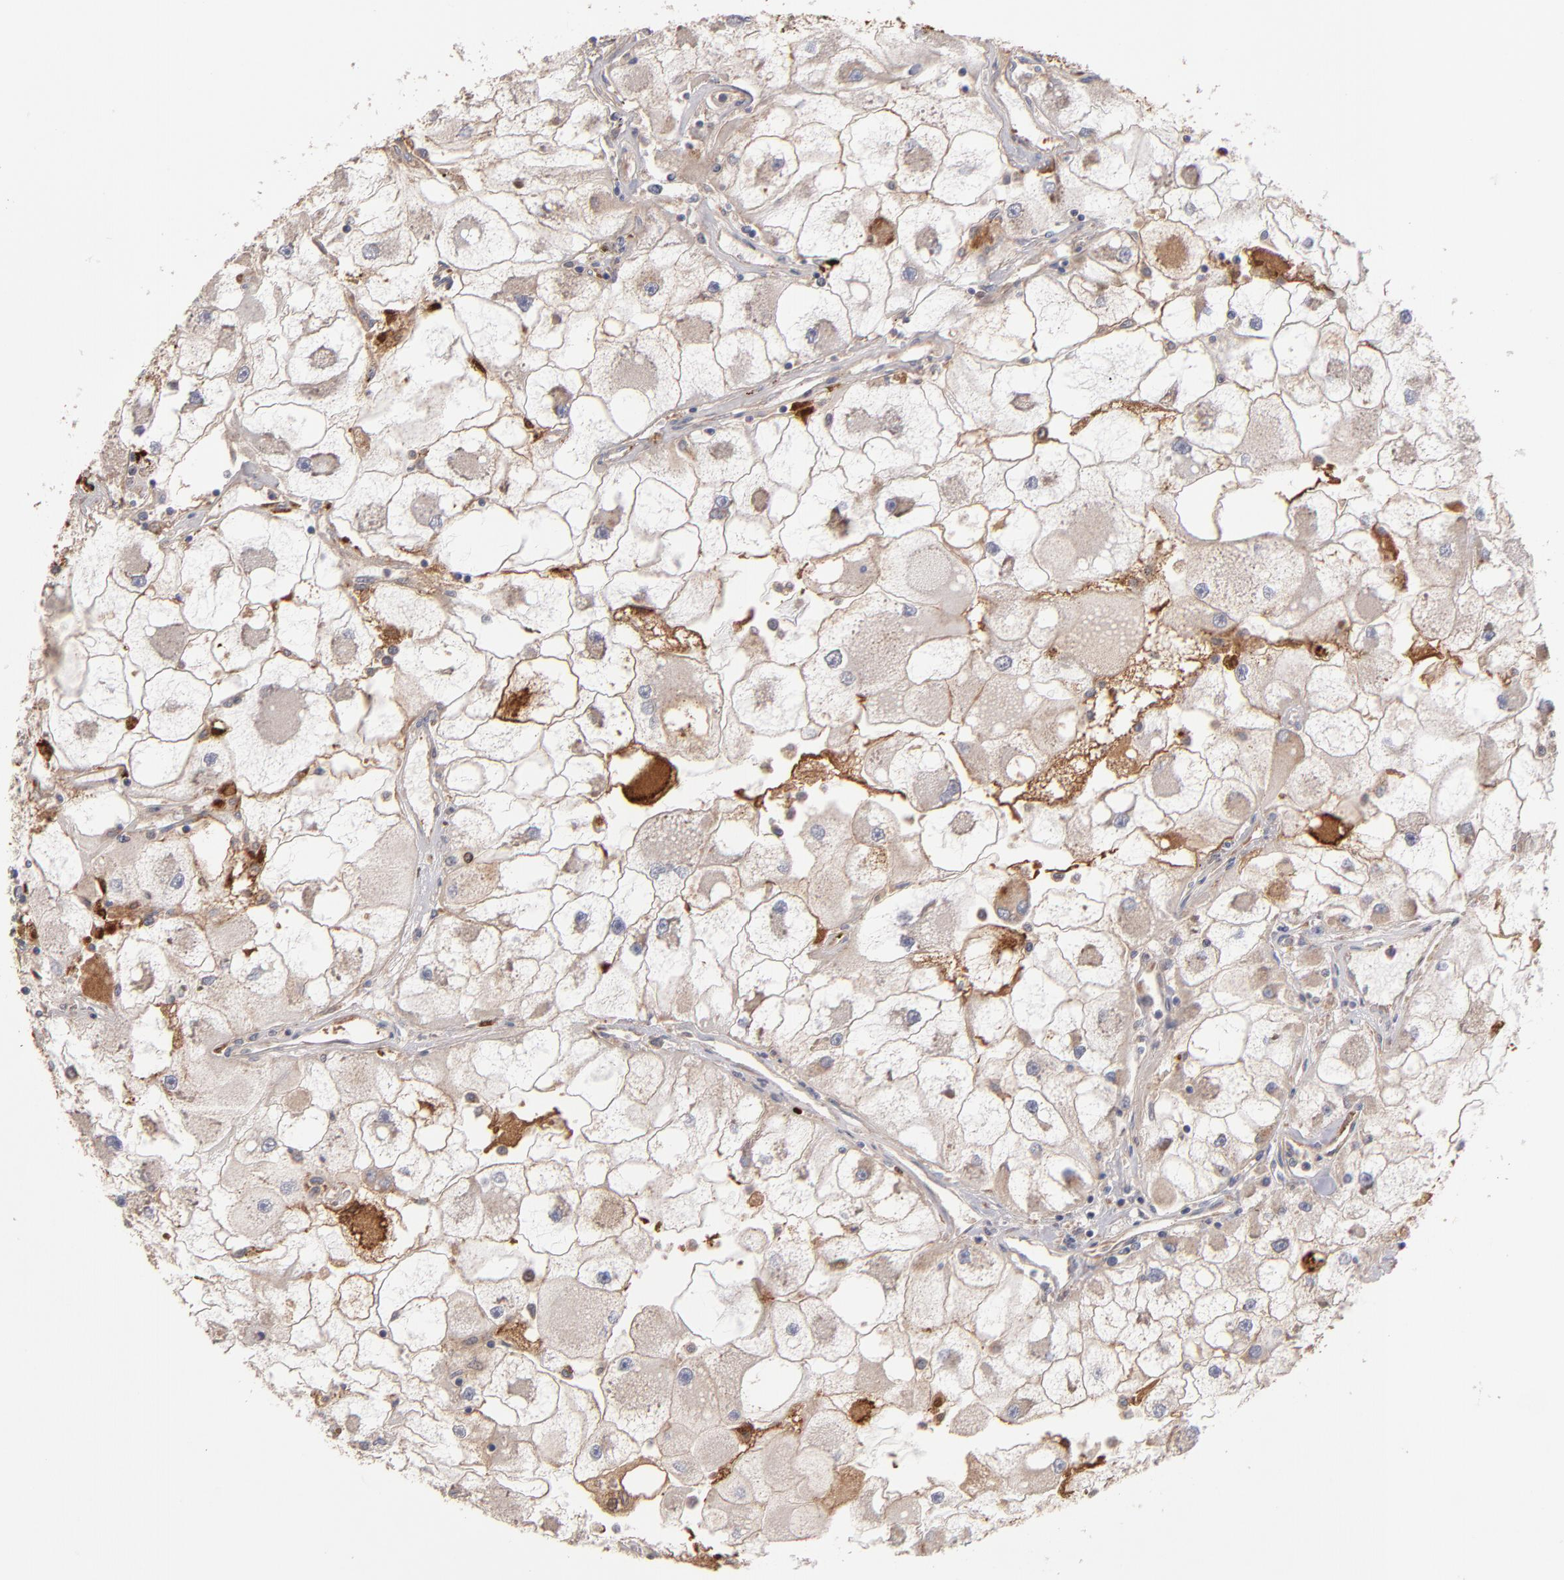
{"staining": {"intensity": "weak", "quantity": "25%-75%", "location": "cytoplasmic/membranous"}, "tissue": "renal cancer", "cell_type": "Tumor cells", "image_type": "cancer", "snomed": [{"axis": "morphology", "description": "Adenocarcinoma, NOS"}, {"axis": "topography", "description": "Kidney"}], "caption": "High-magnification brightfield microscopy of adenocarcinoma (renal) stained with DAB (3,3'-diaminobenzidine) (brown) and counterstained with hematoxylin (blue). tumor cells exhibit weak cytoplasmic/membranous staining is present in approximately25%-75% of cells.", "gene": "DACT1", "patient": {"sex": "female", "age": 73}}